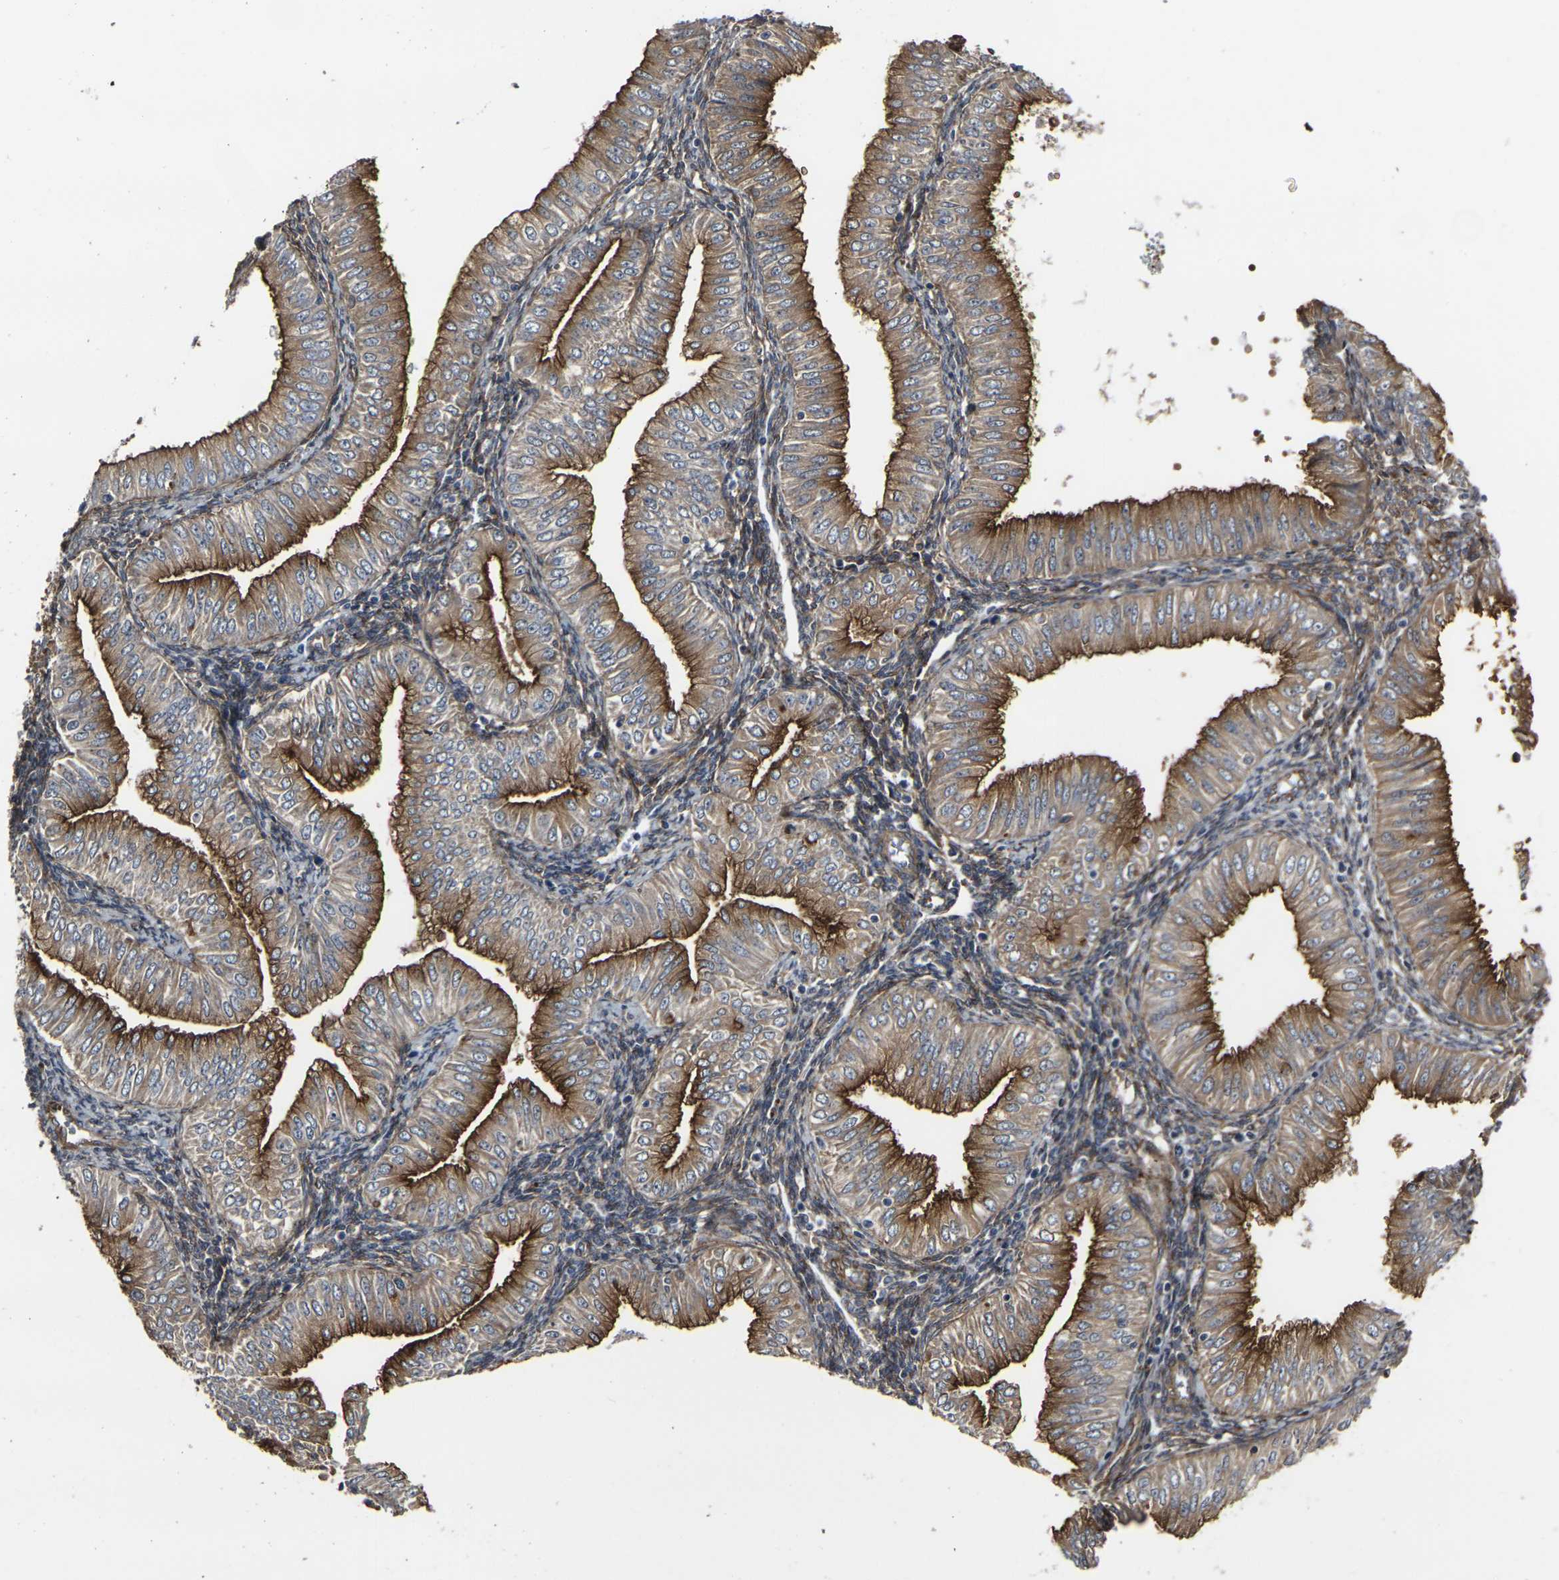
{"staining": {"intensity": "strong", "quantity": ">75%", "location": "cytoplasmic/membranous"}, "tissue": "endometrial cancer", "cell_type": "Tumor cells", "image_type": "cancer", "snomed": [{"axis": "morphology", "description": "Normal tissue, NOS"}, {"axis": "morphology", "description": "Adenocarcinoma, NOS"}, {"axis": "topography", "description": "Endometrium"}], "caption": "The immunohistochemical stain highlights strong cytoplasmic/membranous expression in tumor cells of endometrial cancer (adenocarcinoma) tissue. The staining was performed using DAB, with brown indicating positive protein expression. Nuclei are stained blue with hematoxylin.", "gene": "MYOF", "patient": {"sex": "female", "age": 53}}